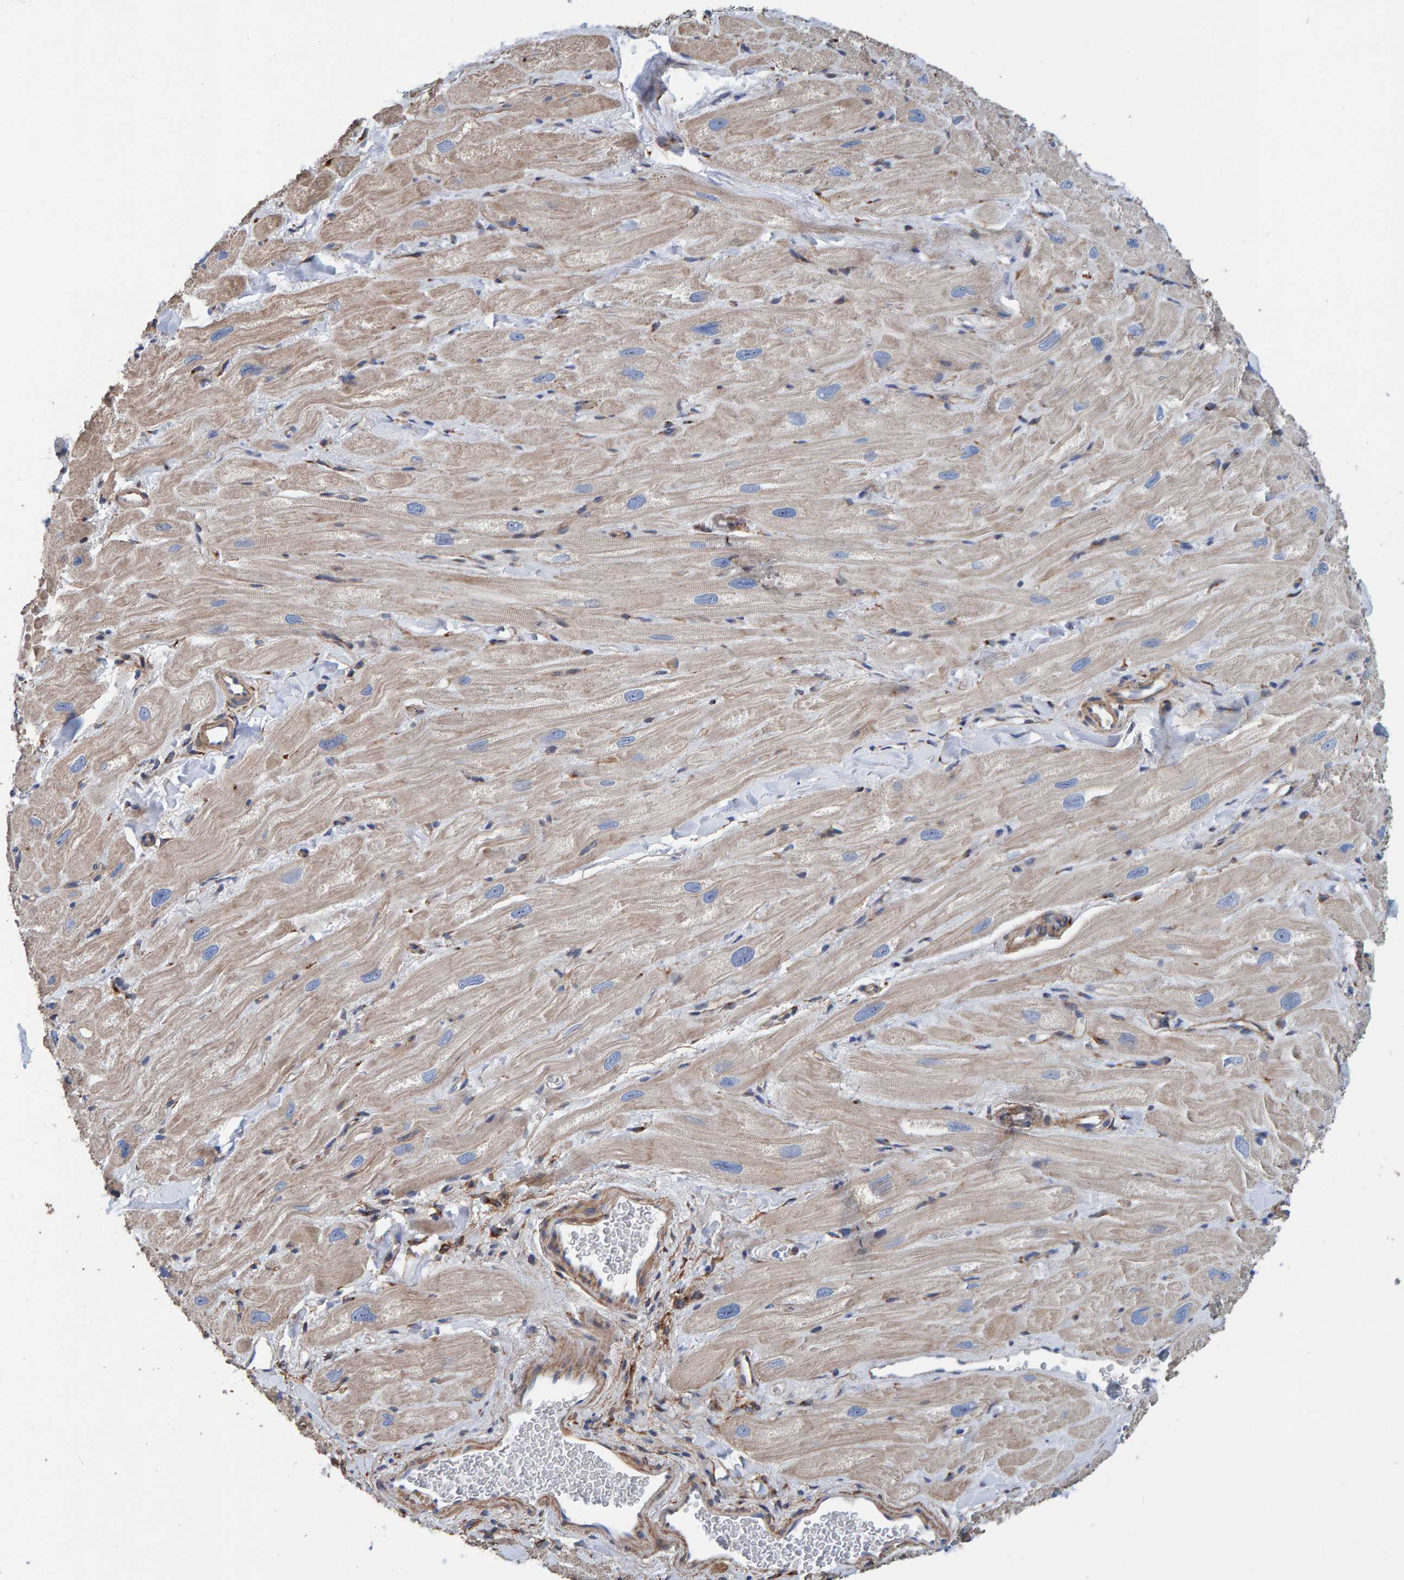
{"staining": {"intensity": "weak", "quantity": "<25%", "location": "cytoplasmic/membranous"}, "tissue": "heart muscle", "cell_type": "Cardiomyocytes", "image_type": "normal", "snomed": [{"axis": "morphology", "description": "Normal tissue, NOS"}, {"axis": "topography", "description": "Heart"}], "caption": "Immunohistochemistry (IHC) of normal human heart muscle shows no expression in cardiomyocytes.", "gene": "LRP1", "patient": {"sex": "male", "age": 49}}